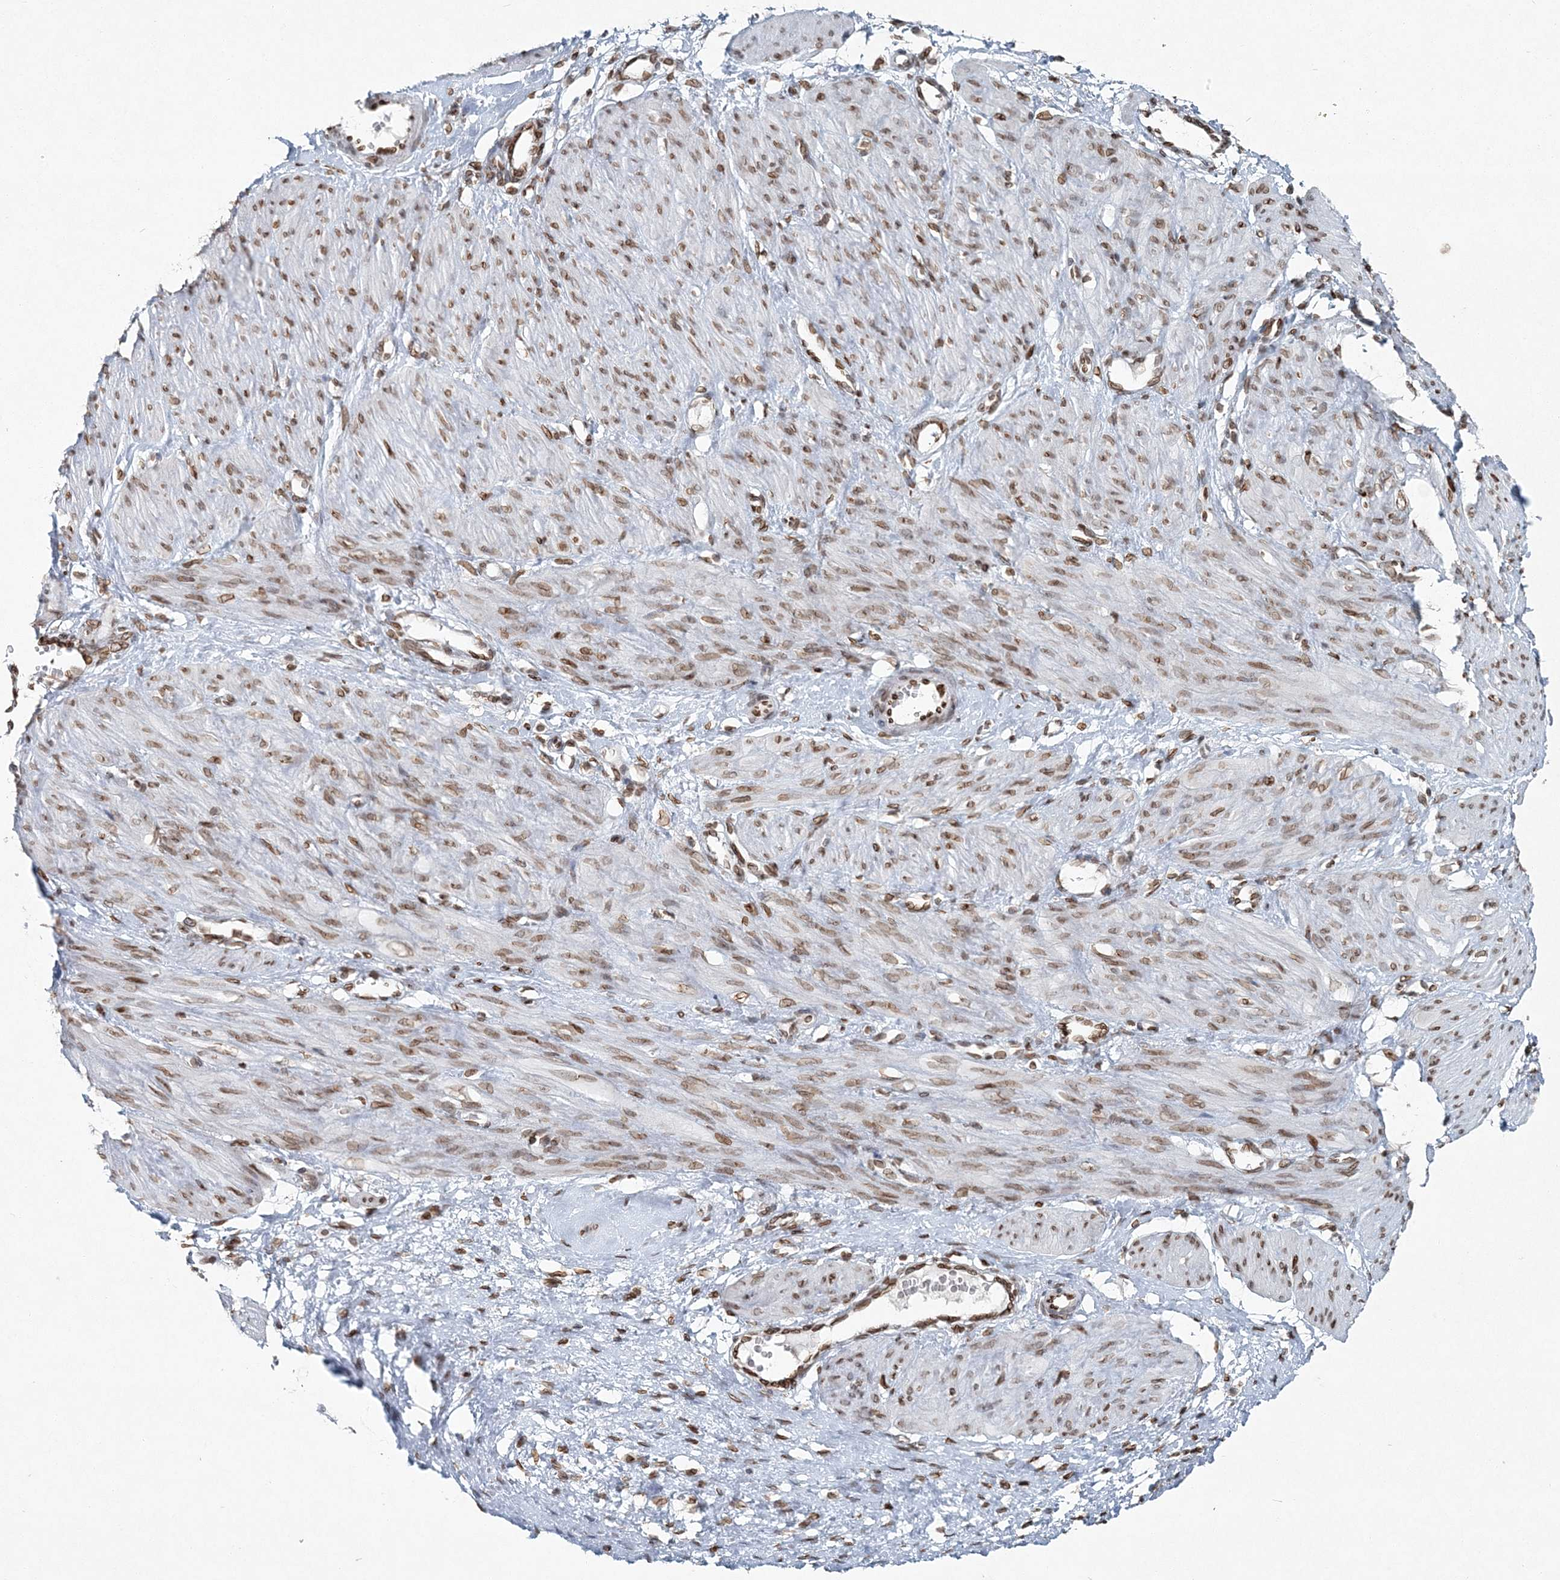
{"staining": {"intensity": "moderate", "quantity": ">75%", "location": "cytoplasmic/membranous,nuclear"}, "tissue": "smooth muscle", "cell_type": "Smooth muscle cells", "image_type": "normal", "snomed": [{"axis": "morphology", "description": "Normal tissue, NOS"}, {"axis": "topography", "description": "Endometrium"}], "caption": "Smooth muscle stained with immunohistochemistry demonstrates moderate cytoplasmic/membranous,nuclear positivity in about >75% of smooth muscle cells. The protein of interest is stained brown, and the nuclei are stained in blue (DAB IHC with brightfield microscopy, high magnification).", "gene": "GJD4", "patient": {"sex": "female", "age": 33}}